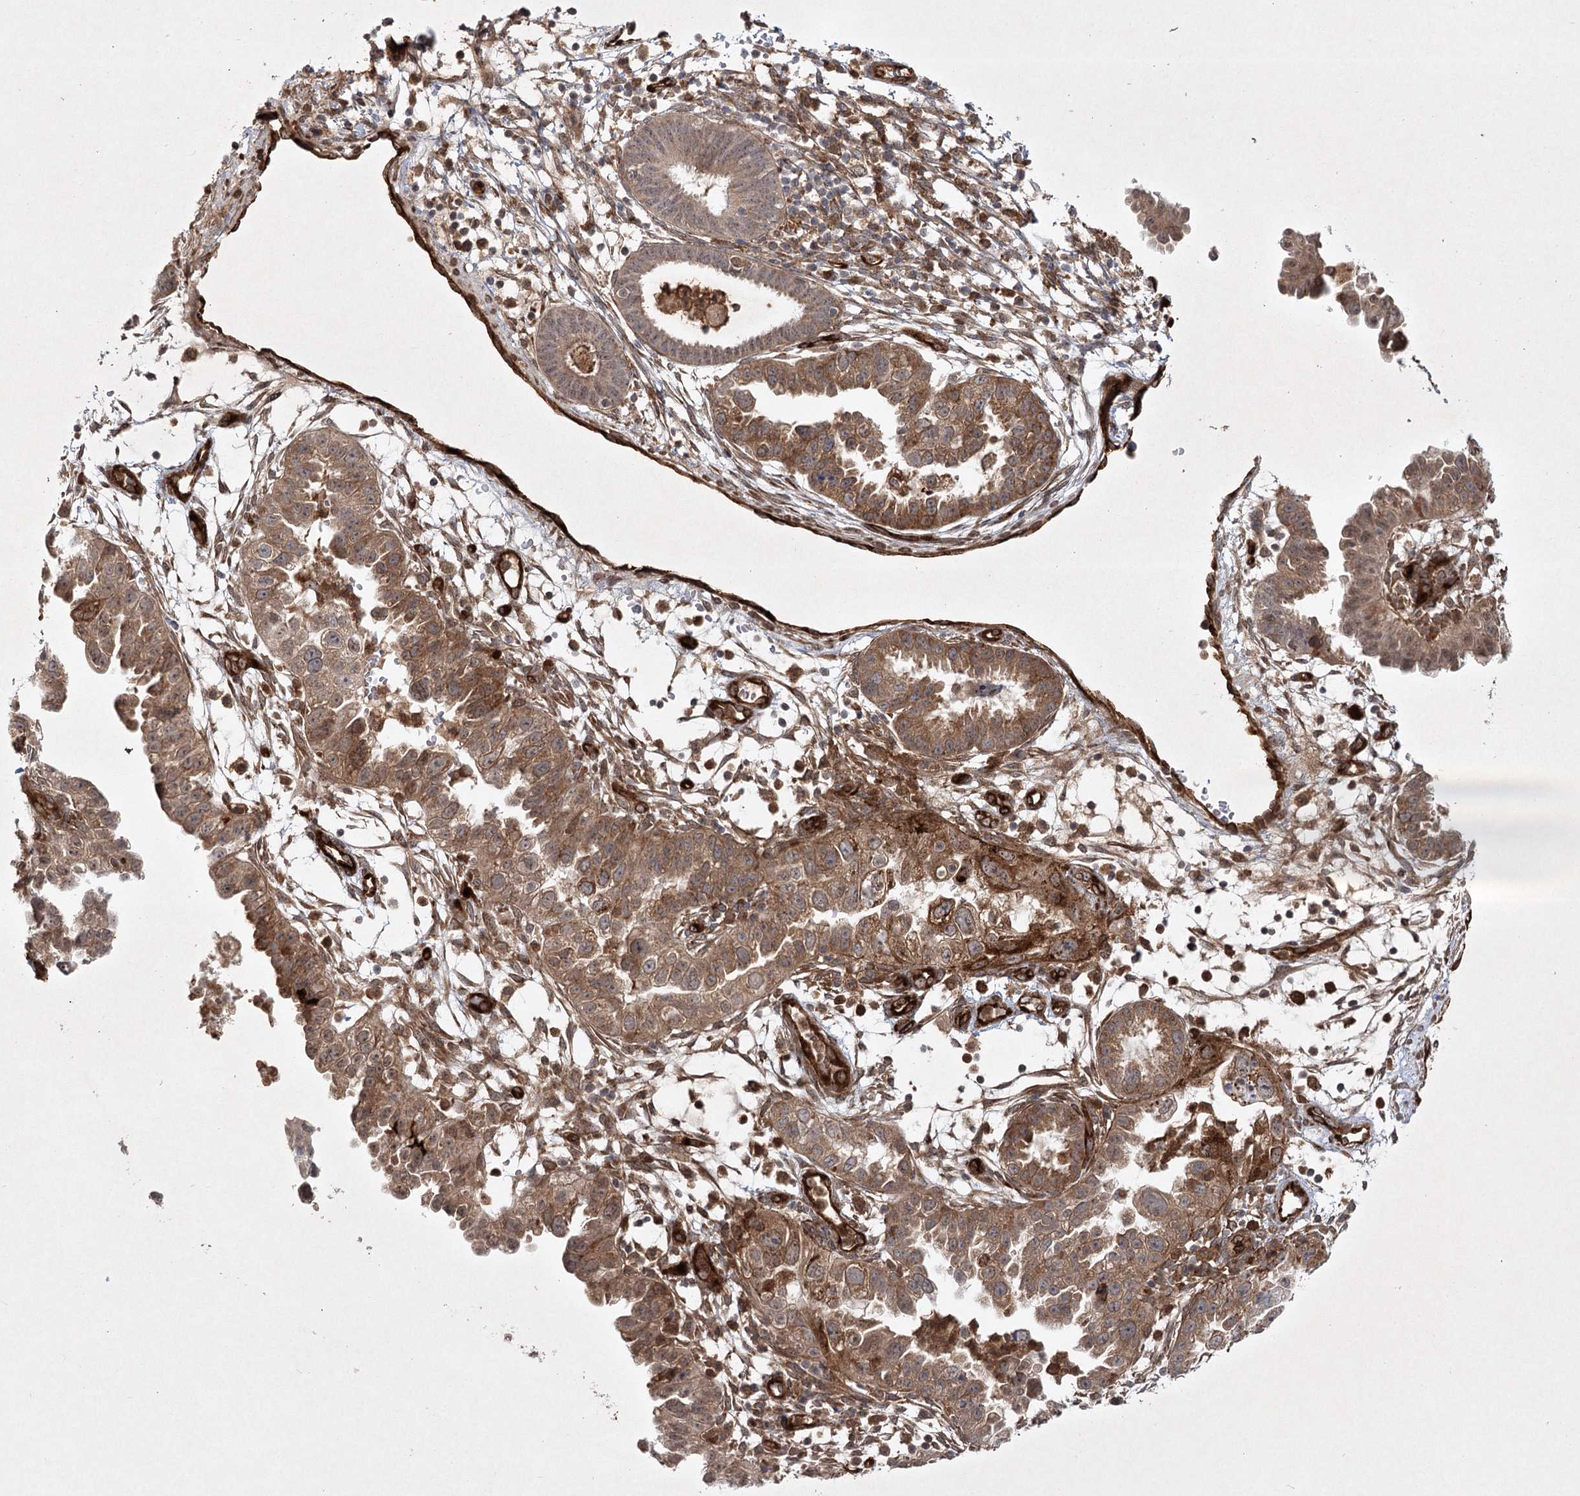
{"staining": {"intensity": "moderate", "quantity": ">75%", "location": "cytoplasmic/membranous,nuclear"}, "tissue": "endometrial cancer", "cell_type": "Tumor cells", "image_type": "cancer", "snomed": [{"axis": "morphology", "description": "Adenocarcinoma, NOS"}, {"axis": "topography", "description": "Endometrium"}], "caption": "A brown stain shows moderate cytoplasmic/membranous and nuclear positivity of a protein in endometrial cancer tumor cells.", "gene": "ARHGAP31", "patient": {"sex": "female", "age": 85}}